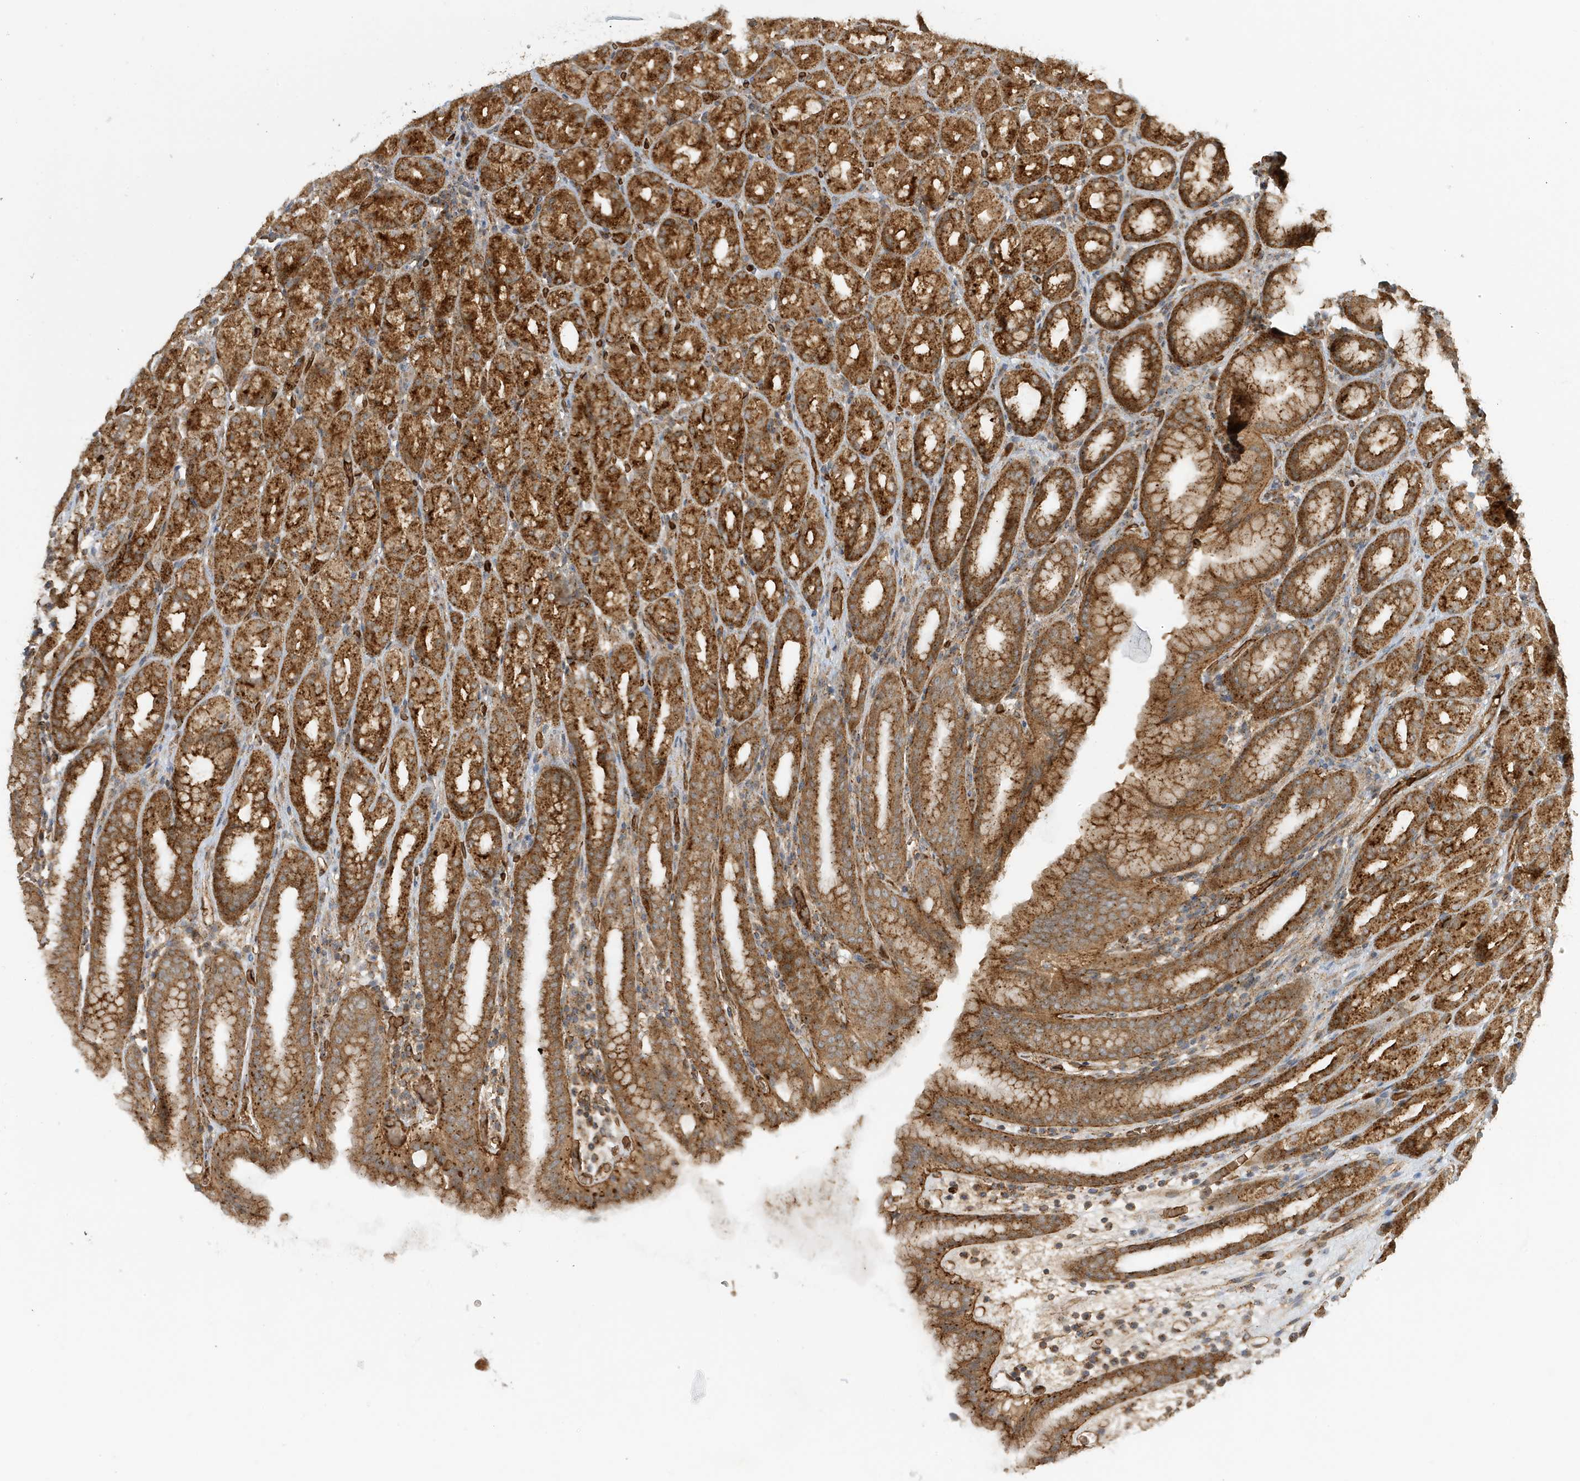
{"staining": {"intensity": "strong", "quantity": ">75%", "location": "cytoplasmic/membranous"}, "tissue": "stomach", "cell_type": "Glandular cells", "image_type": "normal", "snomed": [{"axis": "morphology", "description": "Normal tissue, NOS"}, {"axis": "topography", "description": "Stomach, upper"}], "caption": "Brown immunohistochemical staining in benign human stomach demonstrates strong cytoplasmic/membranous expression in approximately >75% of glandular cells. The staining is performed using DAB brown chromogen to label protein expression. The nuclei are counter-stained blue using hematoxylin.", "gene": "FYCO1", "patient": {"sex": "male", "age": 68}}